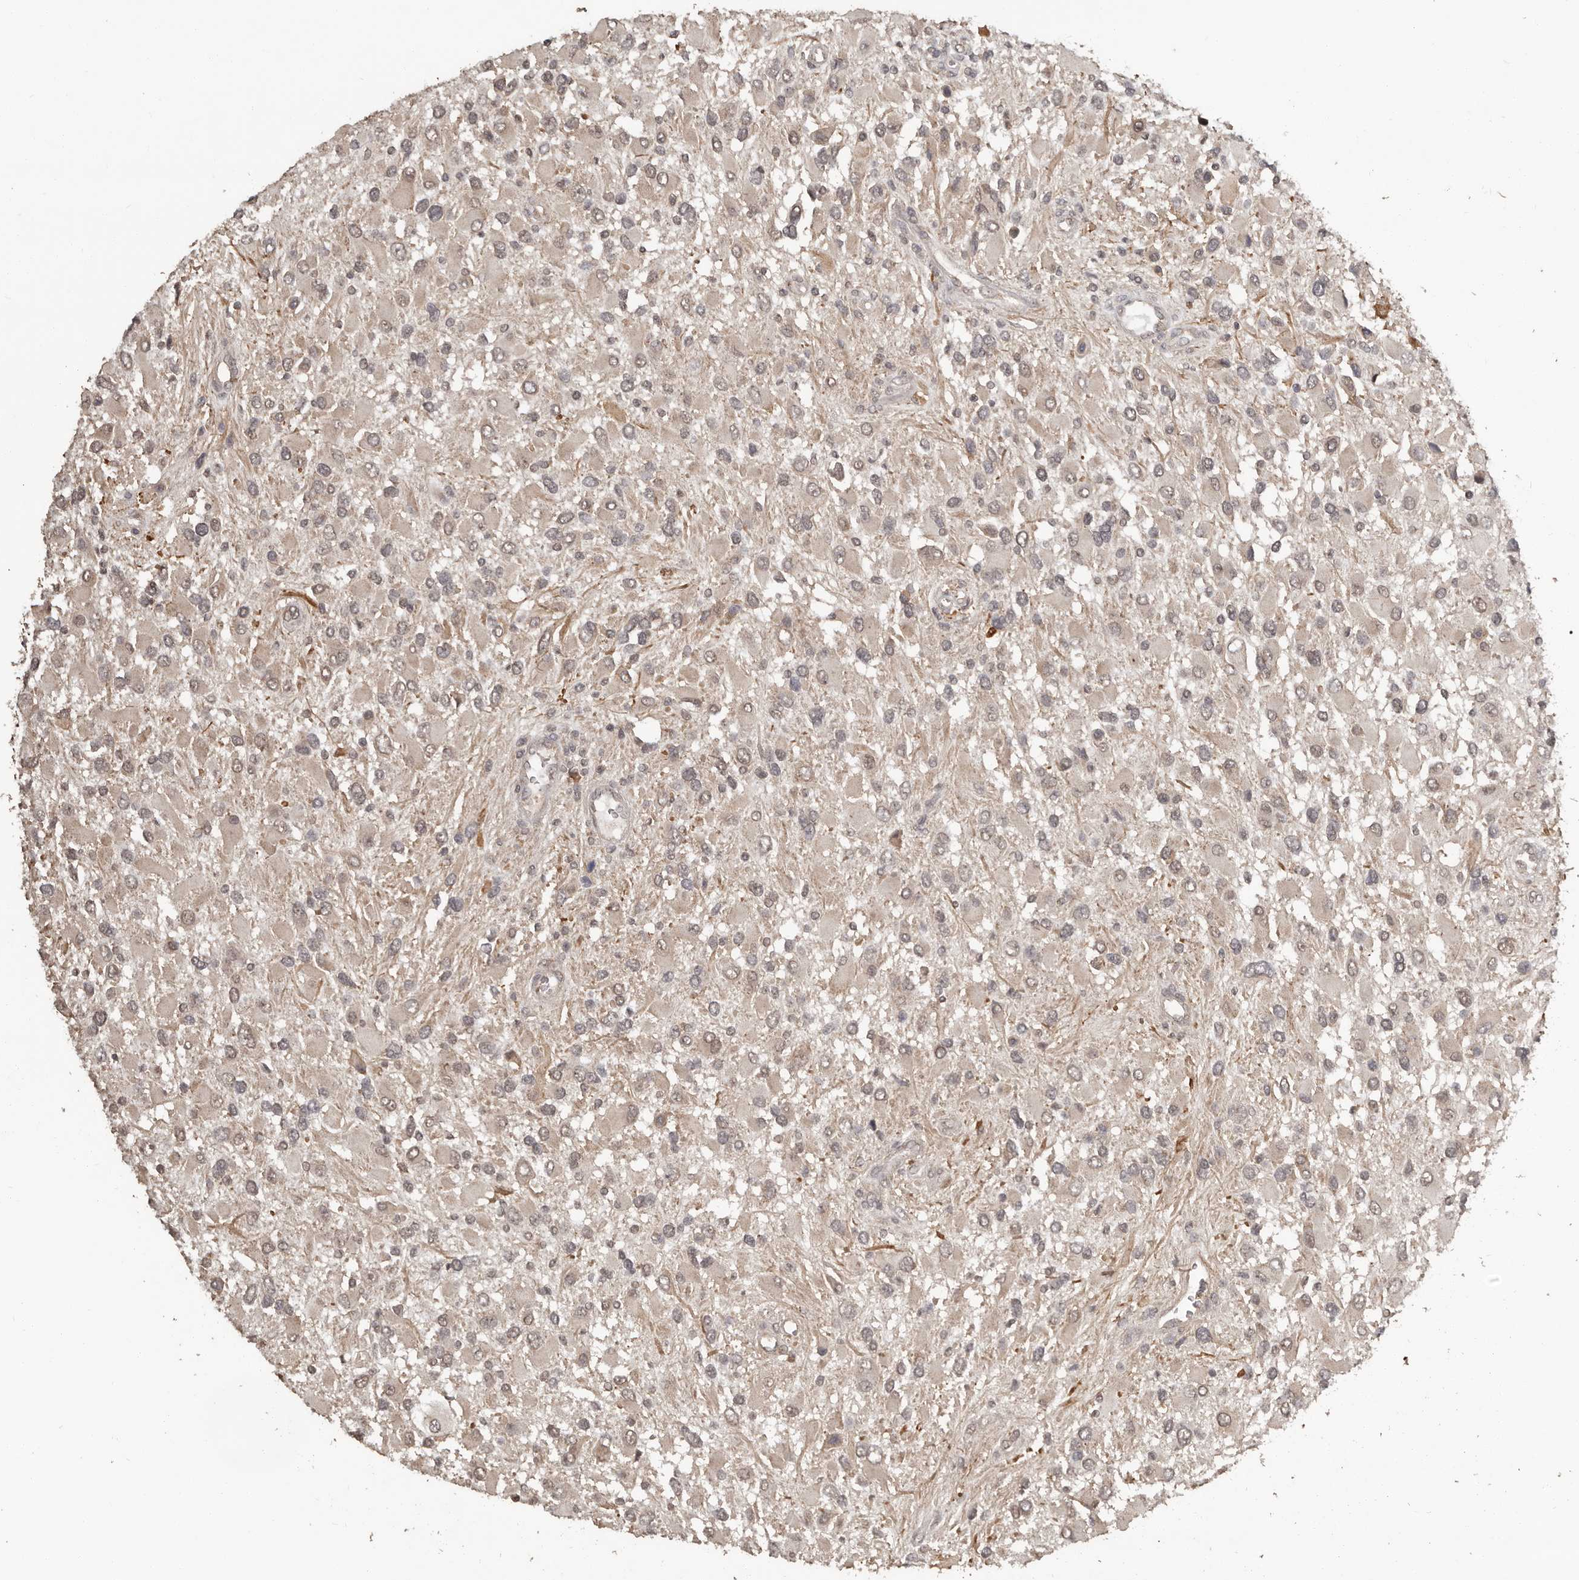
{"staining": {"intensity": "weak", "quantity": ">75%", "location": "cytoplasmic/membranous,nuclear"}, "tissue": "glioma", "cell_type": "Tumor cells", "image_type": "cancer", "snomed": [{"axis": "morphology", "description": "Glioma, malignant, High grade"}, {"axis": "topography", "description": "Brain"}], "caption": "Protein staining by immunohistochemistry (IHC) shows weak cytoplasmic/membranous and nuclear positivity in about >75% of tumor cells in high-grade glioma (malignant).", "gene": "ZFP14", "patient": {"sex": "male", "age": 53}}